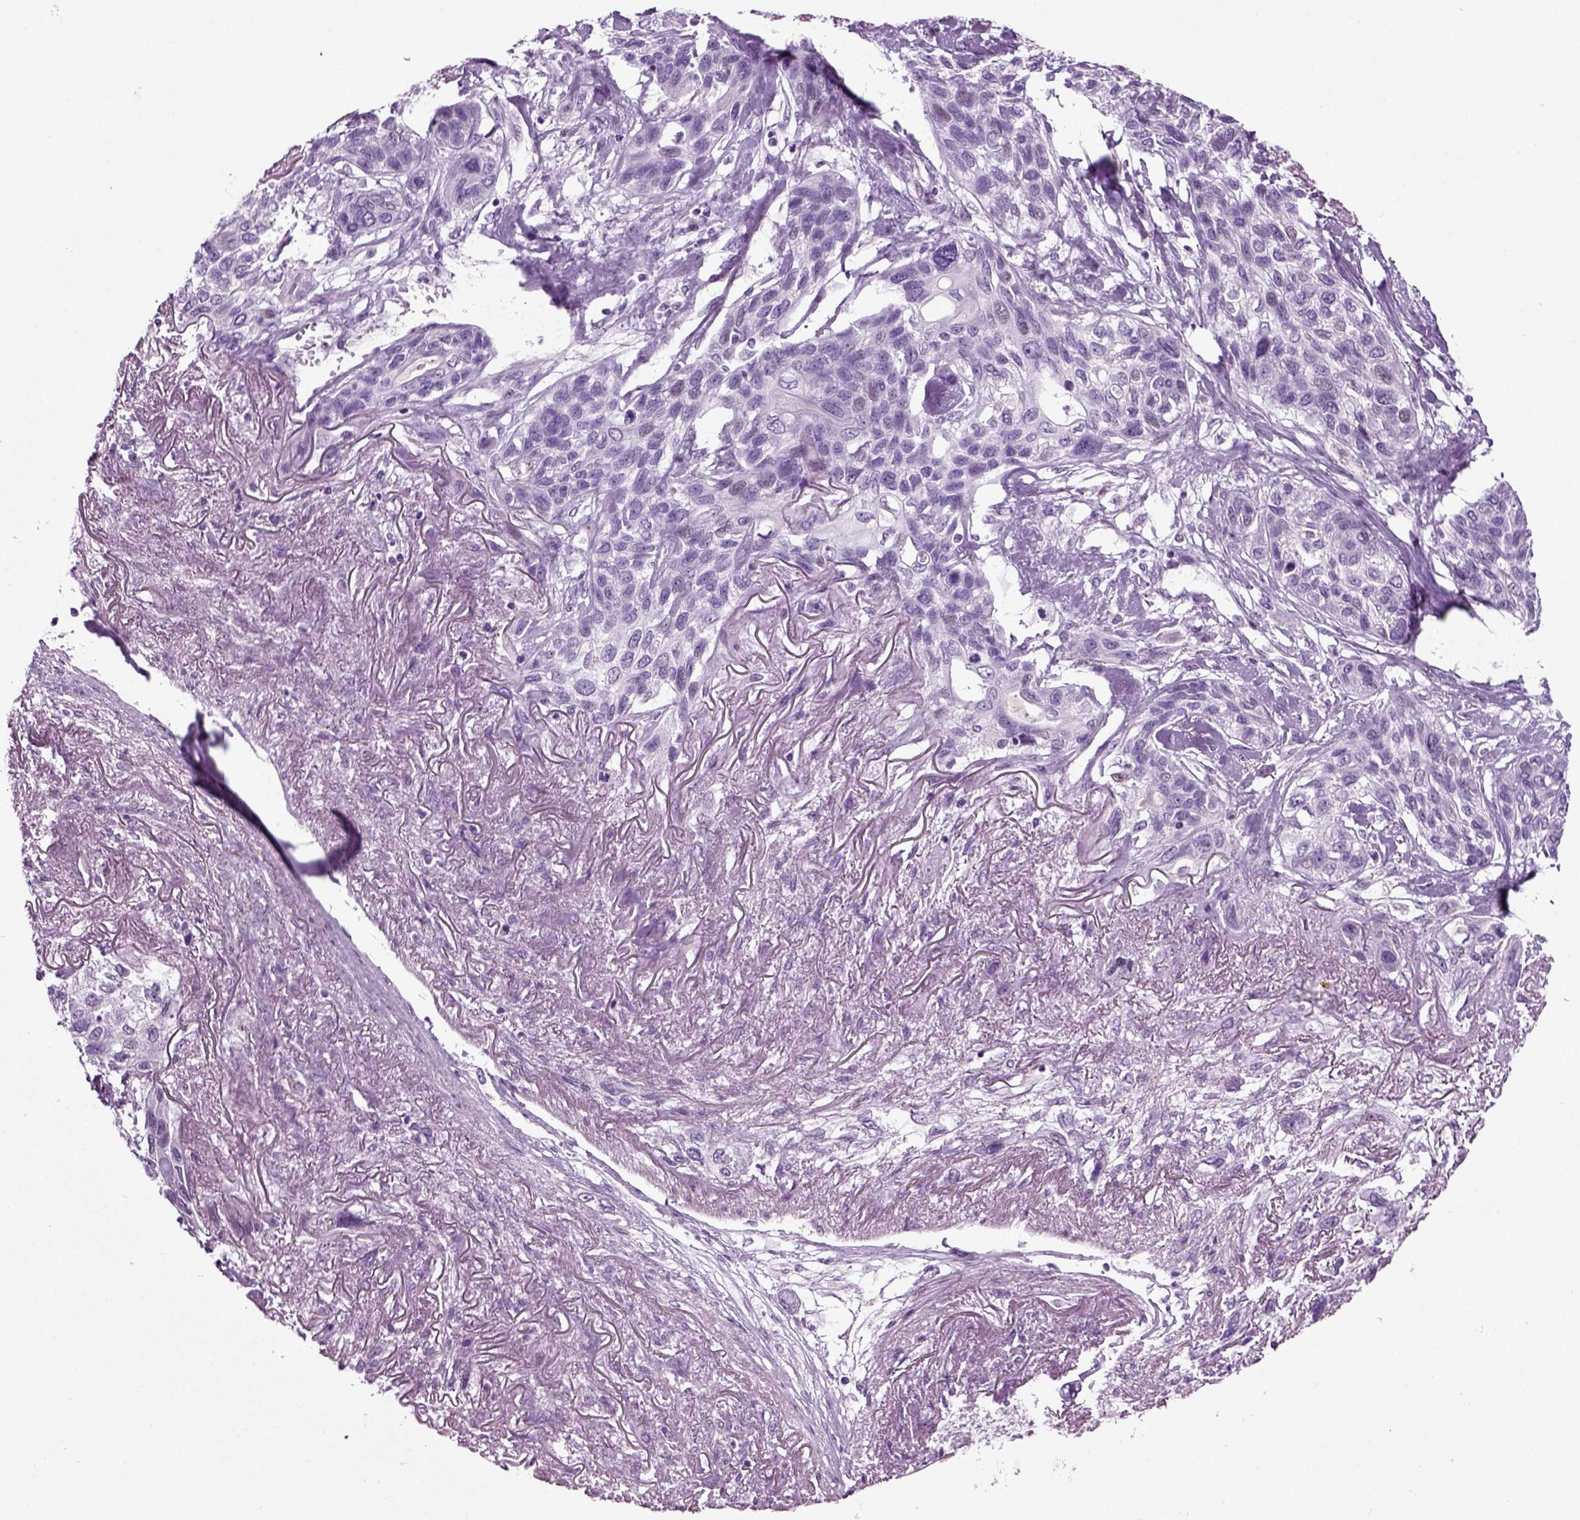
{"staining": {"intensity": "negative", "quantity": "none", "location": "none"}, "tissue": "lung cancer", "cell_type": "Tumor cells", "image_type": "cancer", "snomed": [{"axis": "morphology", "description": "Squamous cell carcinoma, NOS"}, {"axis": "topography", "description": "Lung"}], "caption": "Tumor cells show no significant expression in lung cancer (squamous cell carcinoma). (DAB IHC with hematoxylin counter stain).", "gene": "ARID3A", "patient": {"sex": "female", "age": 70}}